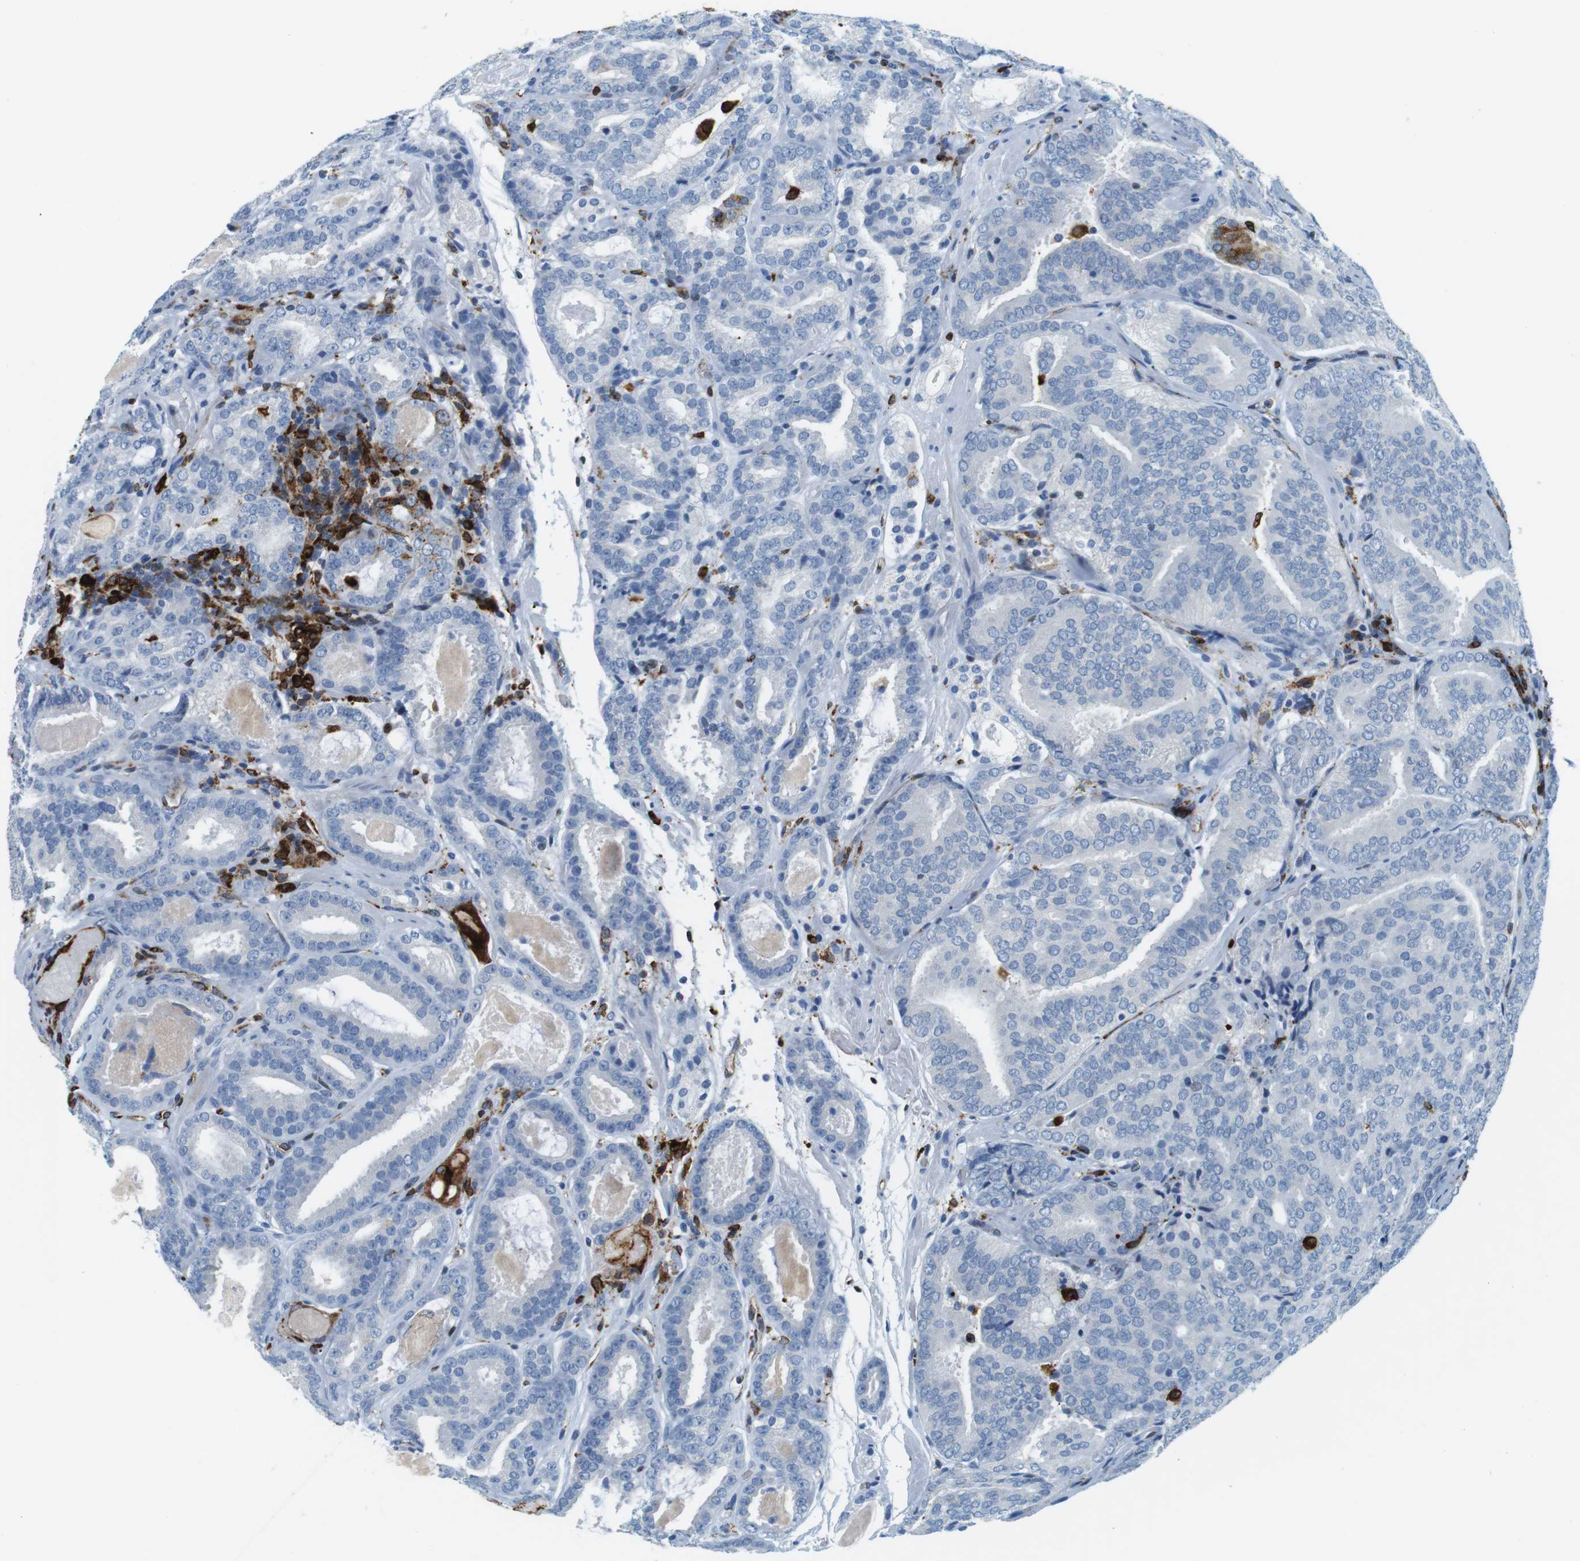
{"staining": {"intensity": "negative", "quantity": "none", "location": "none"}, "tissue": "prostate cancer", "cell_type": "Tumor cells", "image_type": "cancer", "snomed": [{"axis": "morphology", "description": "Adenocarcinoma, Low grade"}, {"axis": "topography", "description": "Prostate"}], "caption": "Immunohistochemistry (IHC) micrograph of prostate adenocarcinoma (low-grade) stained for a protein (brown), which displays no positivity in tumor cells.", "gene": "CIITA", "patient": {"sex": "male", "age": 69}}